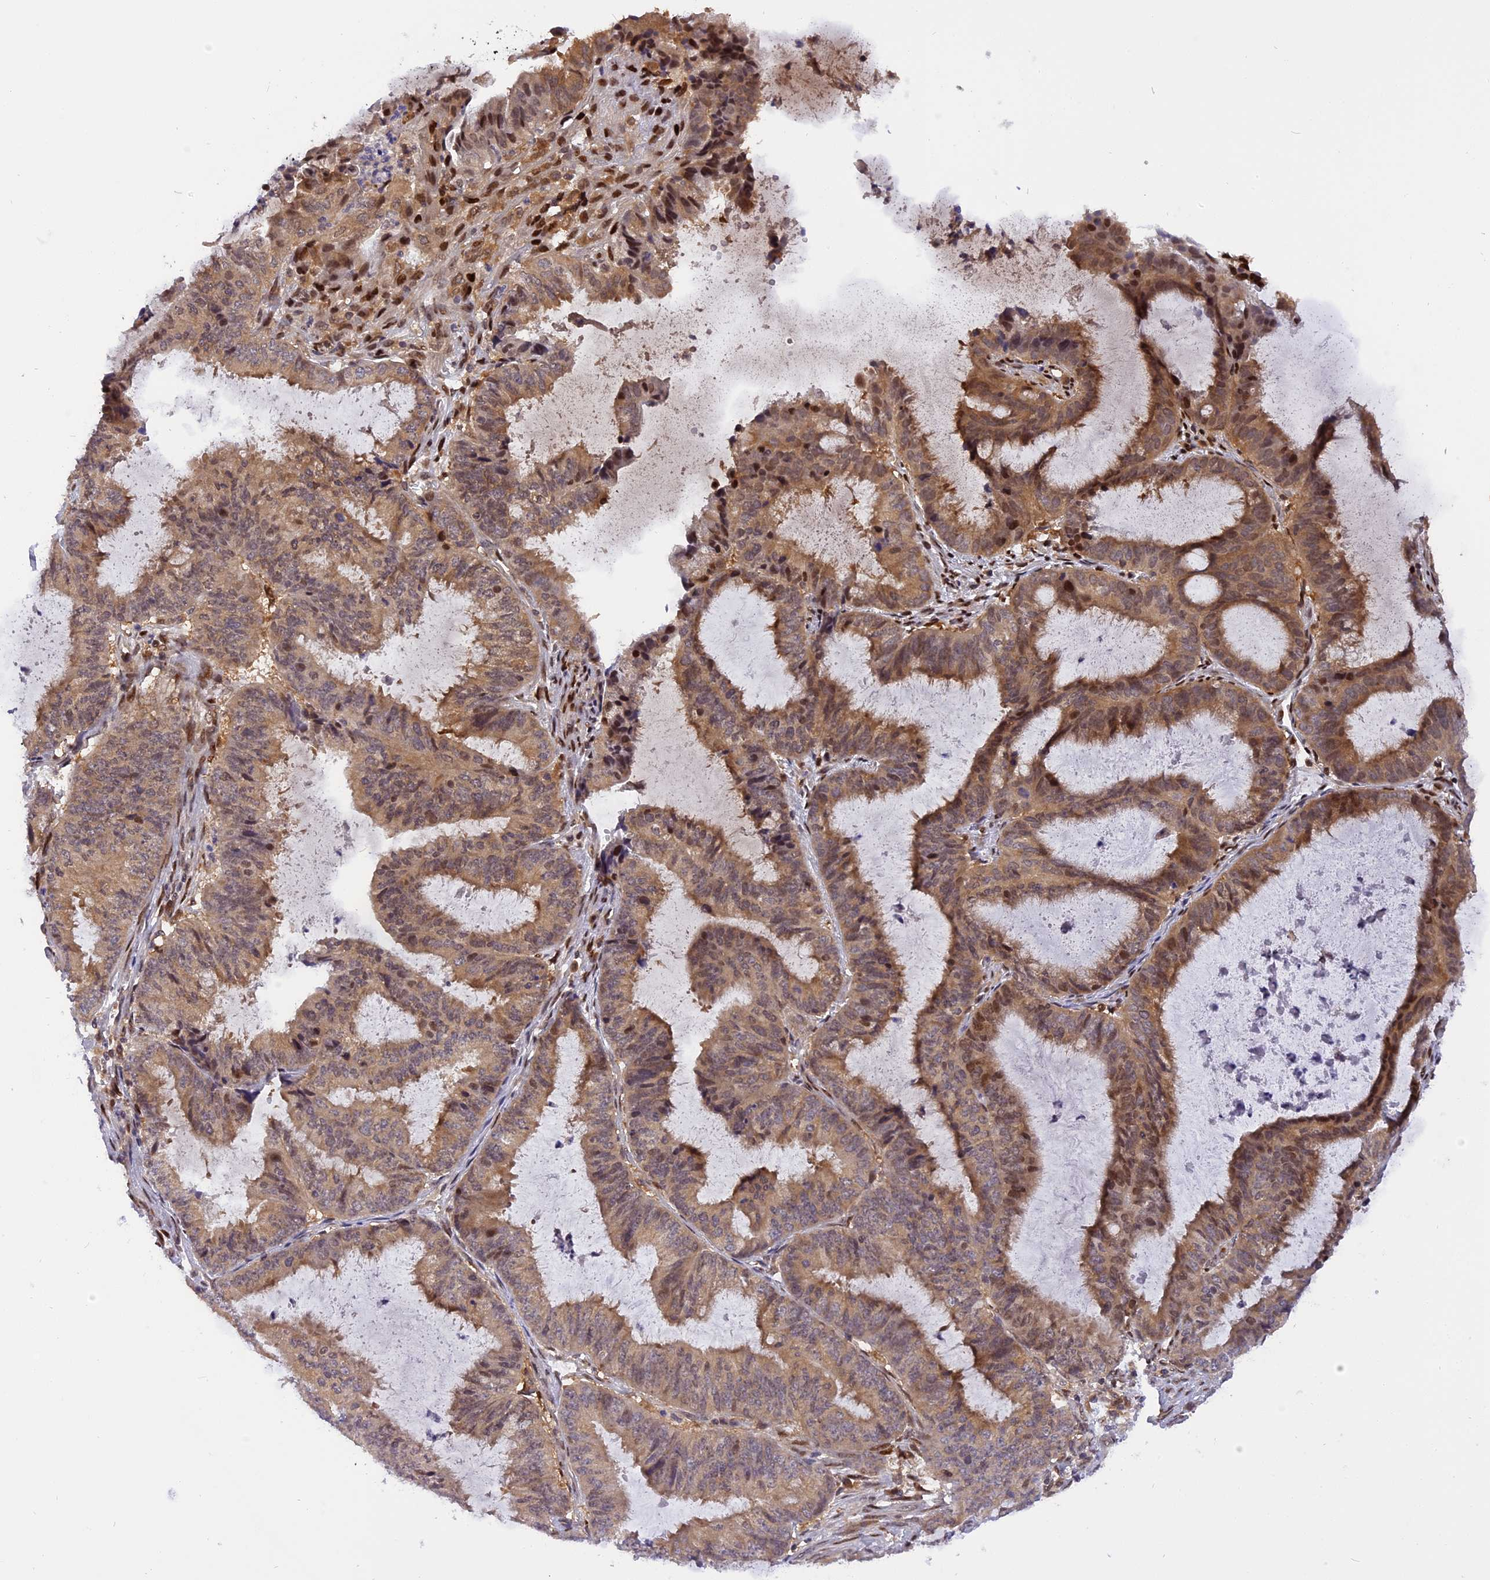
{"staining": {"intensity": "moderate", "quantity": "25%-75%", "location": "cytoplasmic/membranous,nuclear"}, "tissue": "endometrial cancer", "cell_type": "Tumor cells", "image_type": "cancer", "snomed": [{"axis": "morphology", "description": "Adenocarcinoma, NOS"}, {"axis": "topography", "description": "Endometrium"}], "caption": "Endometrial adenocarcinoma stained for a protein (brown) shows moderate cytoplasmic/membranous and nuclear positive positivity in approximately 25%-75% of tumor cells.", "gene": "RABGGTA", "patient": {"sex": "female", "age": 51}}